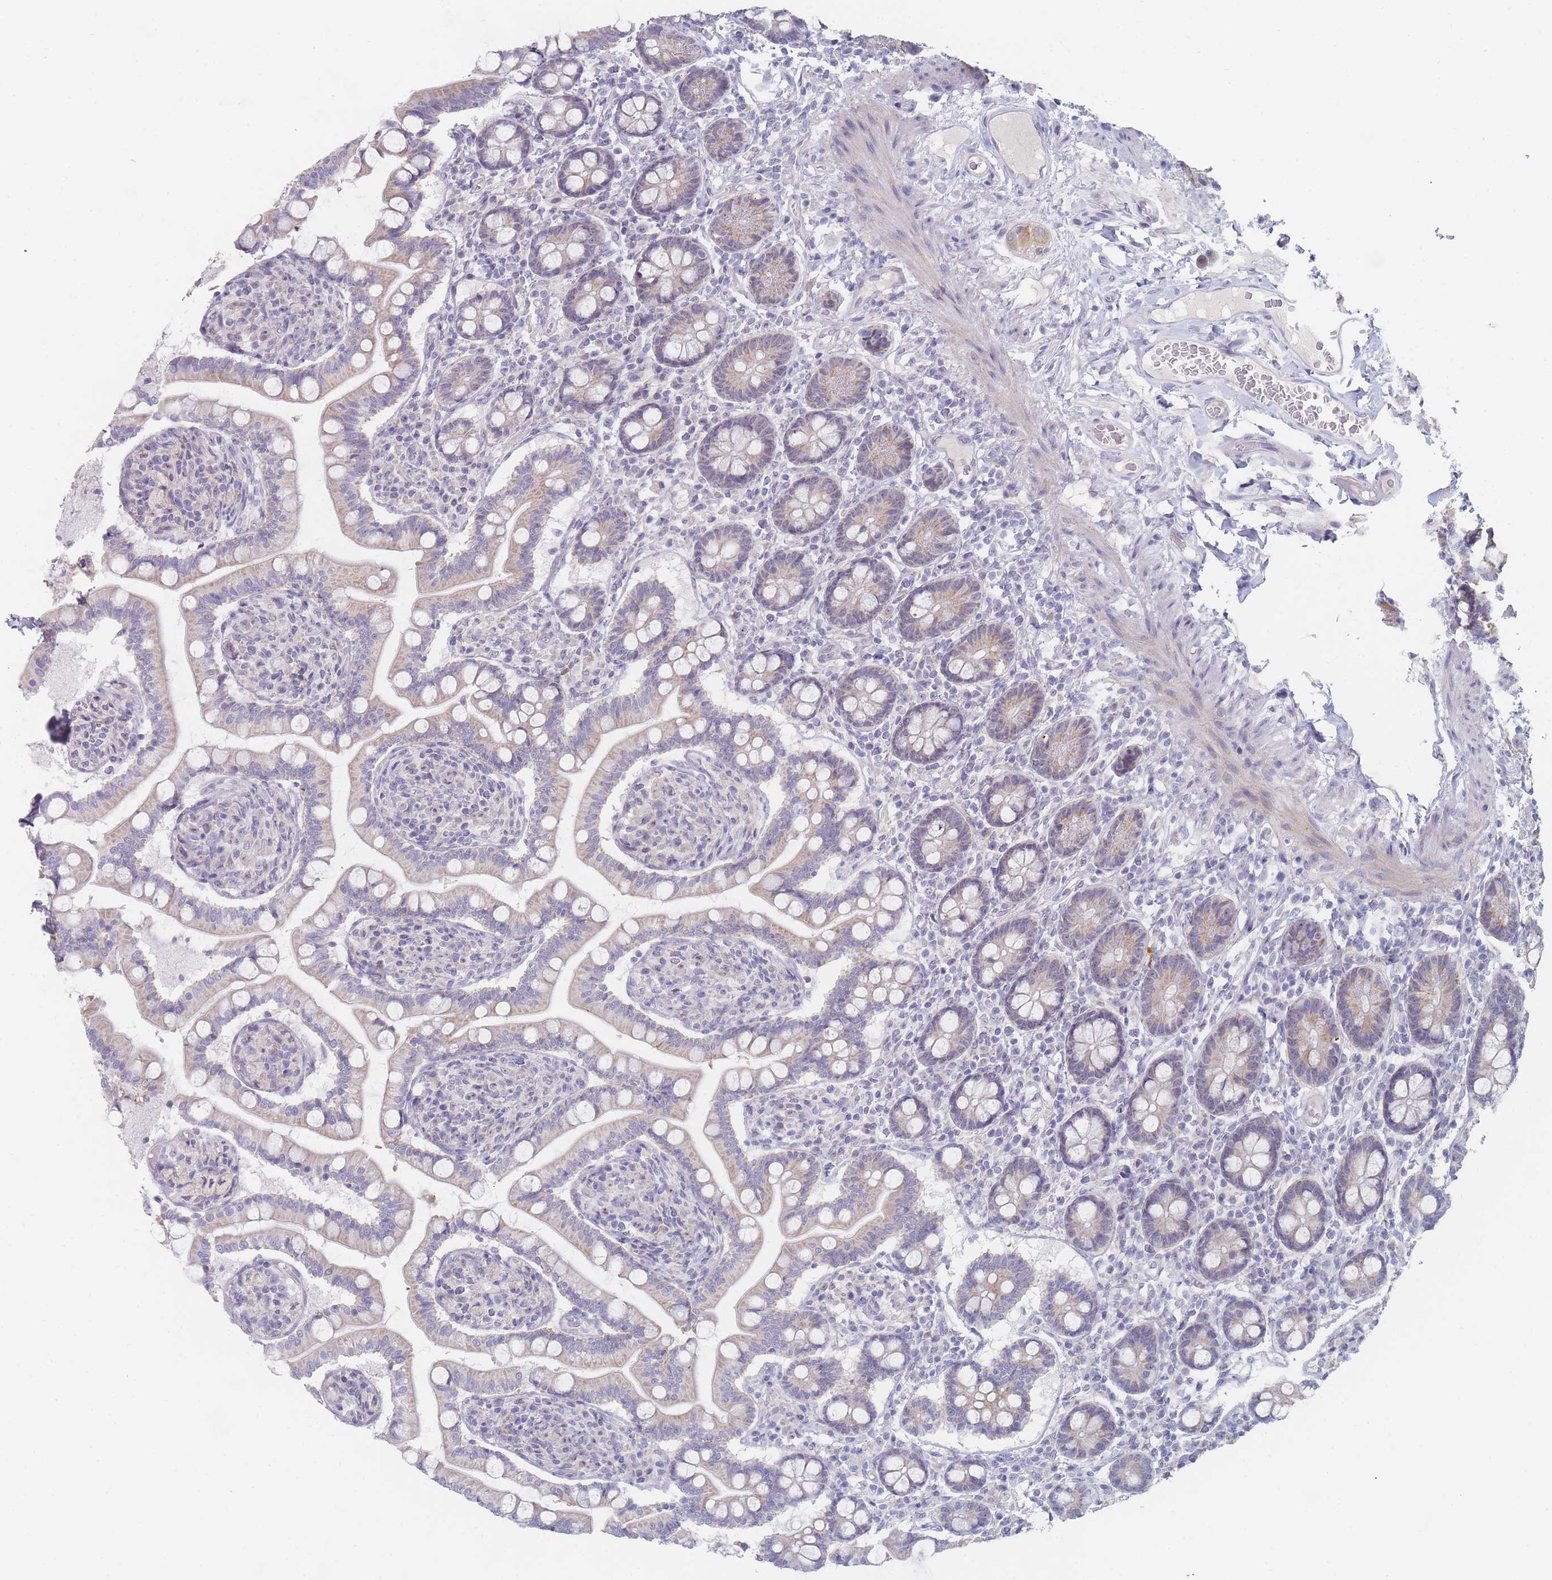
{"staining": {"intensity": "moderate", "quantity": "25%-75%", "location": "cytoplasmic/membranous"}, "tissue": "small intestine", "cell_type": "Glandular cells", "image_type": "normal", "snomed": [{"axis": "morphology", "description": "Normal tissue, NOS"}, {"axis": "topography", "description": "Small intestine"}], "caption": "DAB (3,3'-diaminobenzidine) immunohistochemical staining of benign human small intestine exhibits moderate cytoplasmic/membranous protein staining in approximately 25%-75% of glandular cells. (brown staining indicates protein expression, while blue staining denotes nuclei).", "gene": "RNF8", "patient": {"sex": "female", "age": 64}}